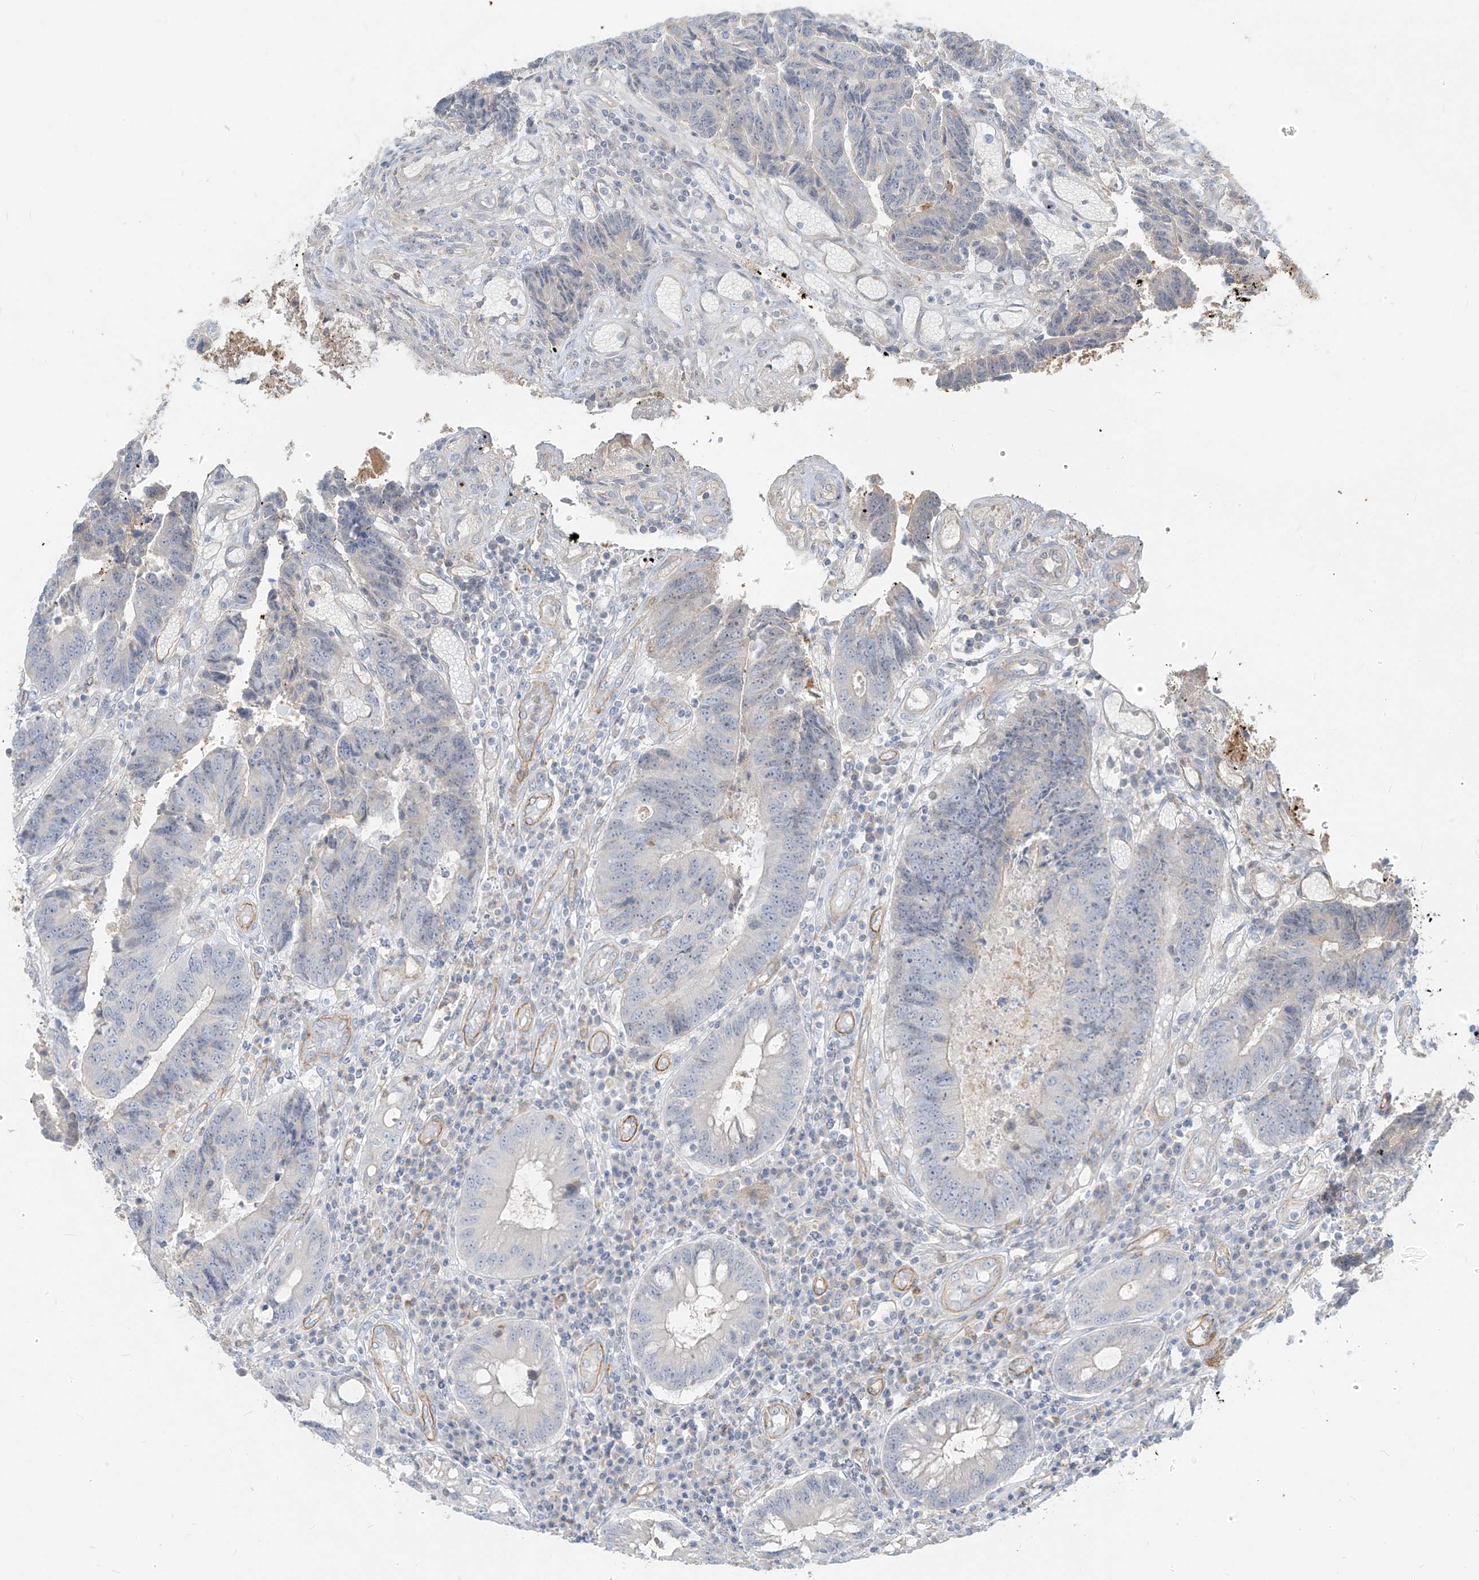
{"staining": {"intensity": "negative", "quantity": "none", "location": "none"}, "tissue": "colorectal cancer", "cell_type": "Tumor cells", "image_type": "cancer", "snomed": [{"axis": "morphology", "description": "Adenocarcinoma, NOS"}, {"axis": "topography", "description": "Rectum"}], "caption": "Tumor cells show no significant protein expression in colorectal cancer (adenocarcinoma).", "gene": "C2orf42", "patient": {"sex": "male", "age": 84}}